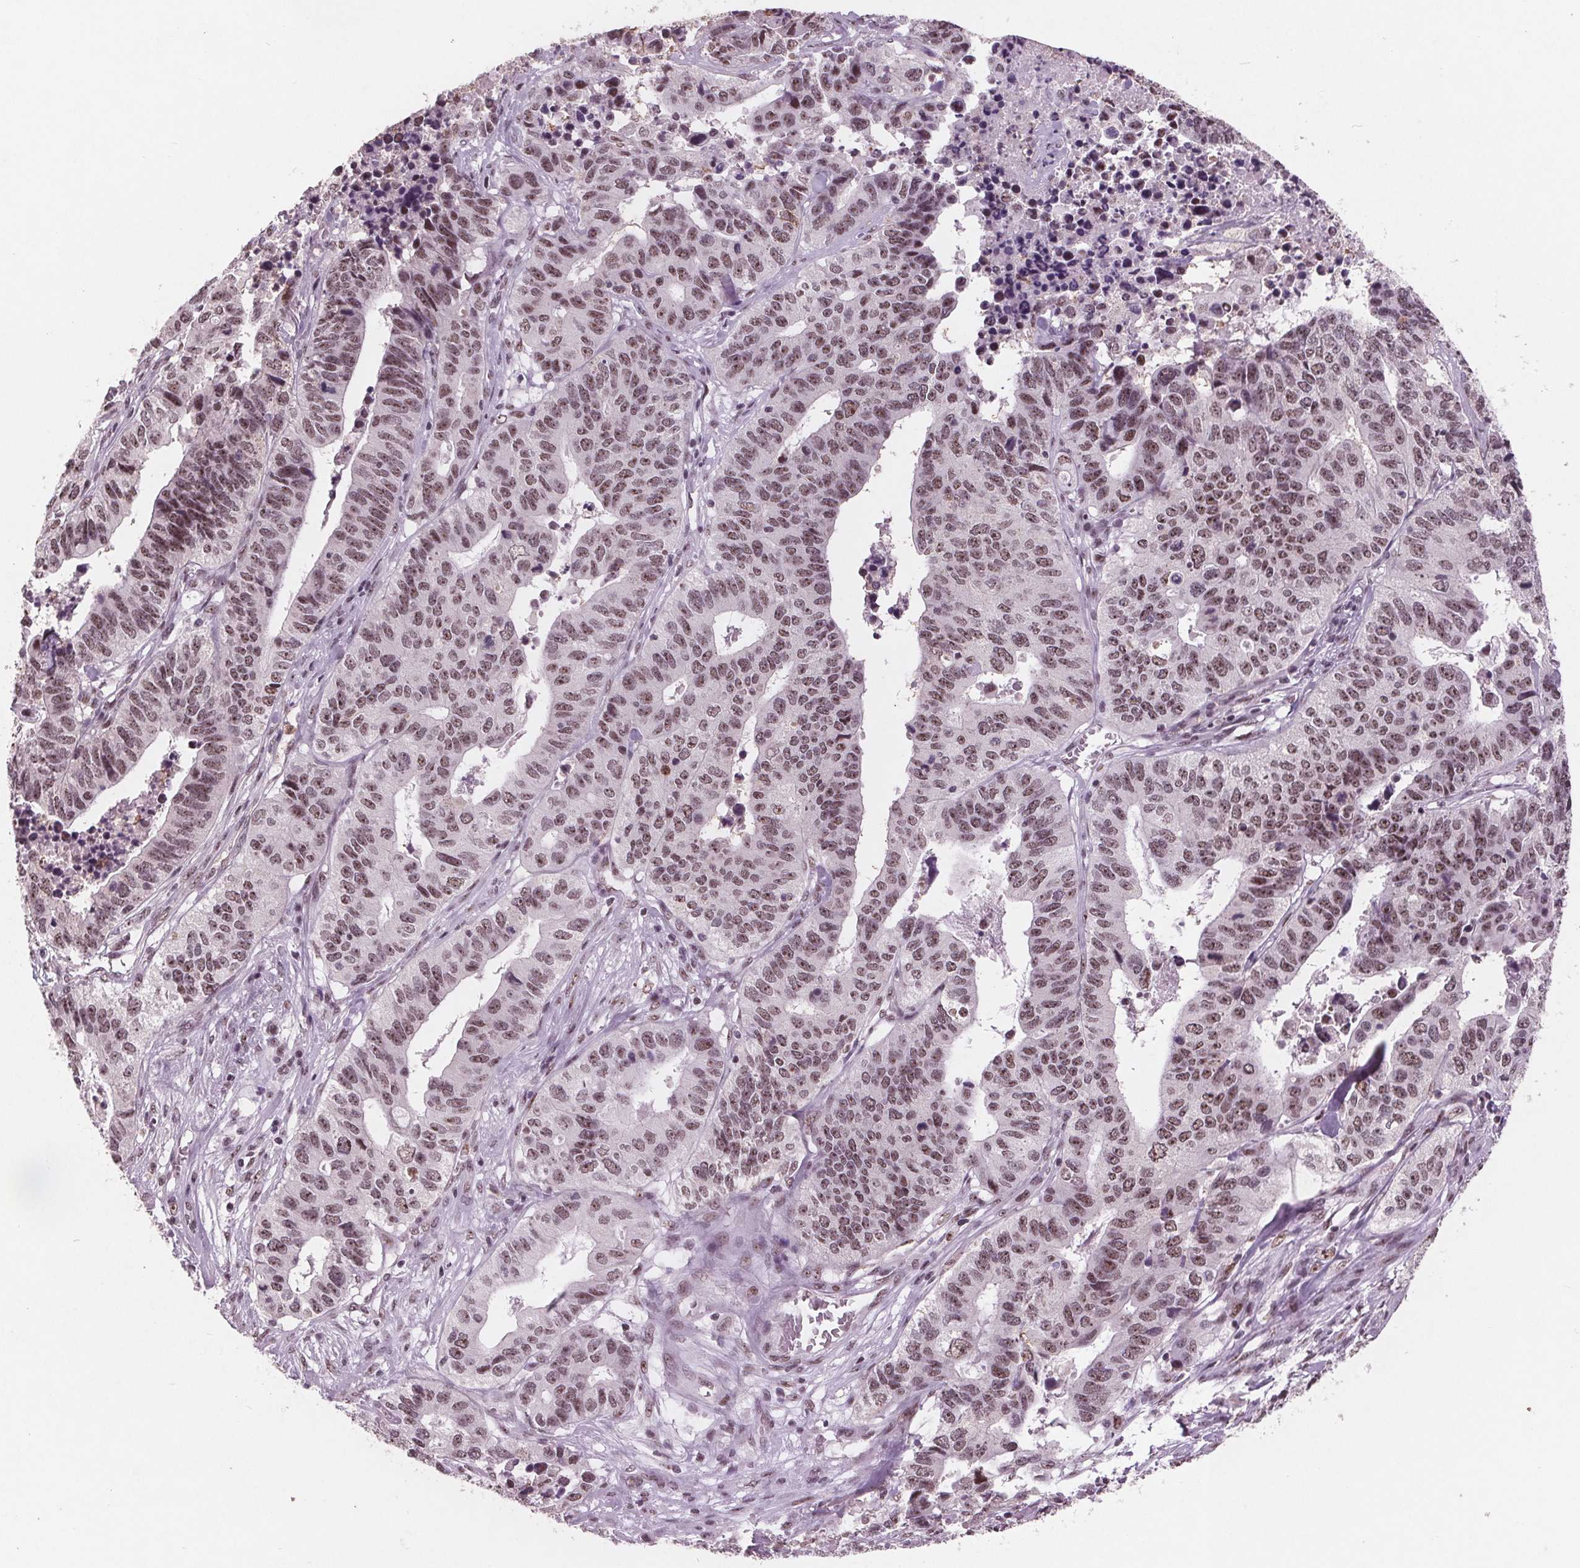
{"staining": {"intensity": "moderate", "quantity": "25%-75%", "location": "nuclear"}, "tissue": "stomach cancer", "cell_type": "Tumor cells", "image_type": "cancer", "snomed": [{"axis": "morphology", "description": "Adenocarcinoma, NOS"}, {"axis": "topography", "description": "Stomach, upper"}], "caption": "An immunohistochemistry micrograph of neoplastic tissue is shown. Protein staining in brown shows moderate nuclear positivity in adenocarcinoma (stomach) within tumor cells.", "gene": "RPS6KA2", "patient": {"sex": "female", "age": 67}}